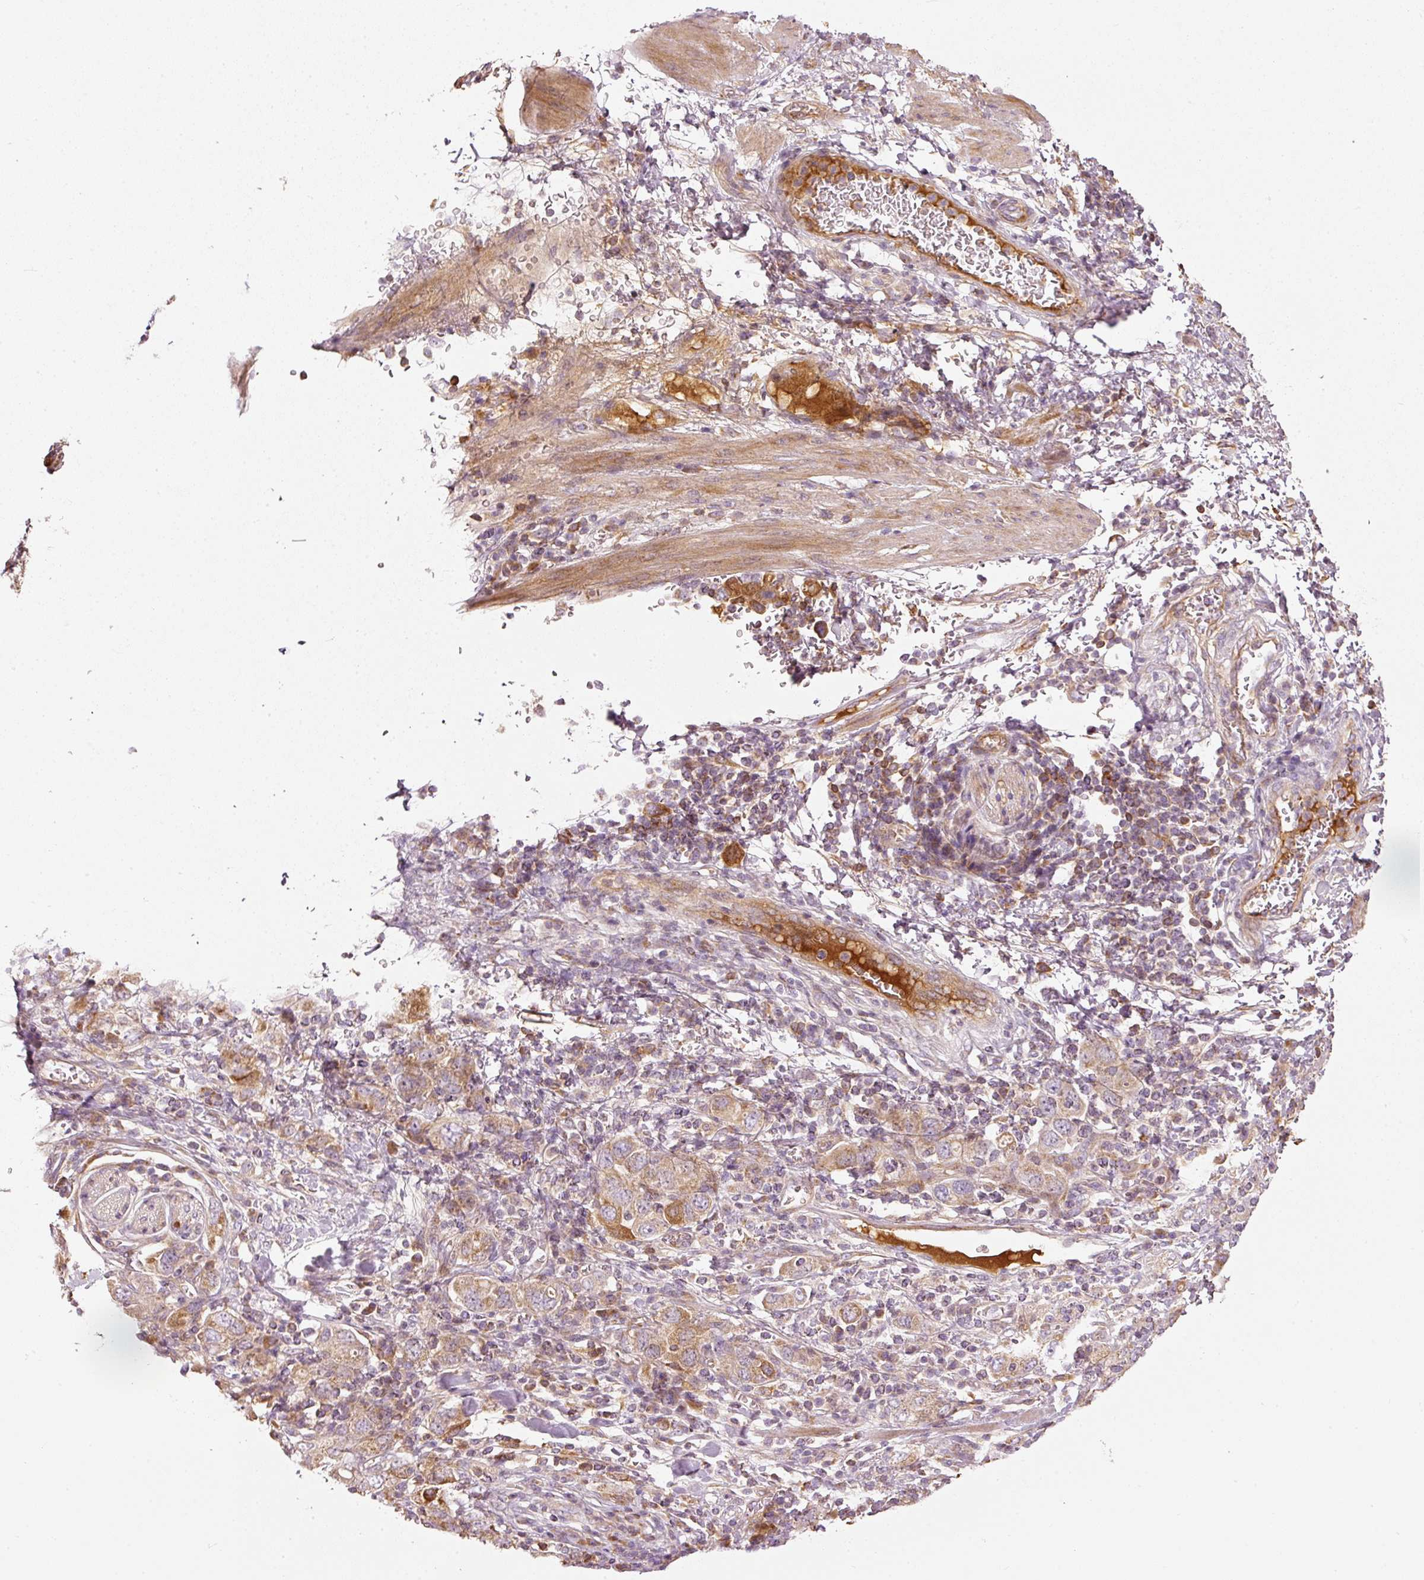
{"staining": {"intensity": "moderate", "quantity": ">75%", "location": "cytoplasmic/membranous"}, "tissue": "stomach cancer", "cell_type": "Tumor cells", "image_type": "cancer", "snomed": [{"axis": "morphology", "description": "Adenocarcinoma, NOS"}, {"axis": "topography", "description": "Stomach, upper"}, {"axis": "topography", "description": "Stomach"}], "caption": "Approximately >75% of tumor cells in human stomach cancer reveal moderate cytoplasmic/membranous protein positivity as visualized by brown immunohistochemical staining.", "gene": "SERPING1", "patient": {"sex": "male", "age": 62}}